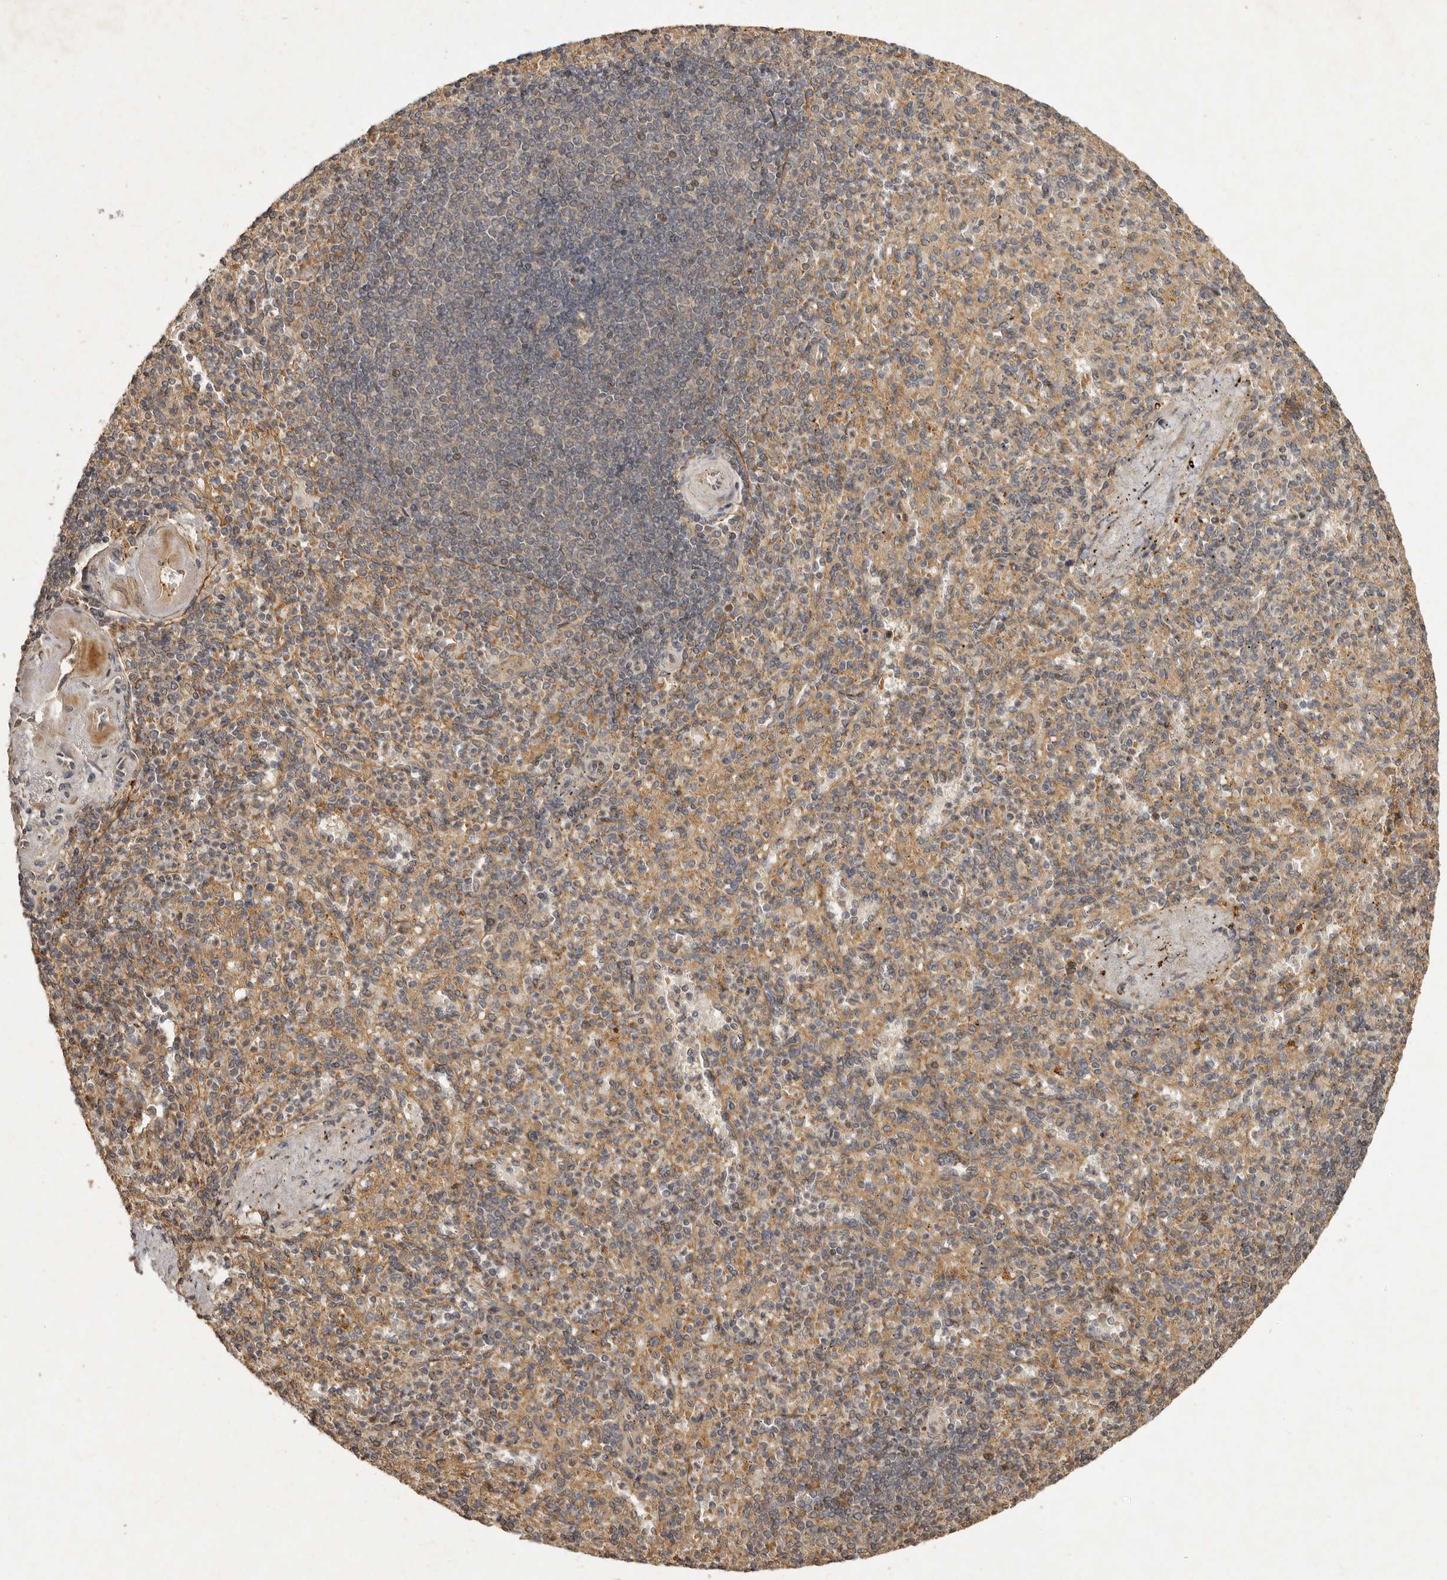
{"staining": {"intensity": "weak", "quantity": ">75%", "location": "cytoplasmic/membranous"}, "tissue": "spleen", "cell_type": "Cells in red pulp", "image_type": "normal", "snomed": [{"axis": "morphology", "description": "Normal tissue, NOS"}, {"axis": "topography", "description": "Spleen"}], "caption": "Cells in red pulp display low levels of weak cytoplasmic/membranous expression in approximately >75% of cells in benign human spleen.", "gene": "SEMA3A", "patient": {"sex": "female", "age": 74}}